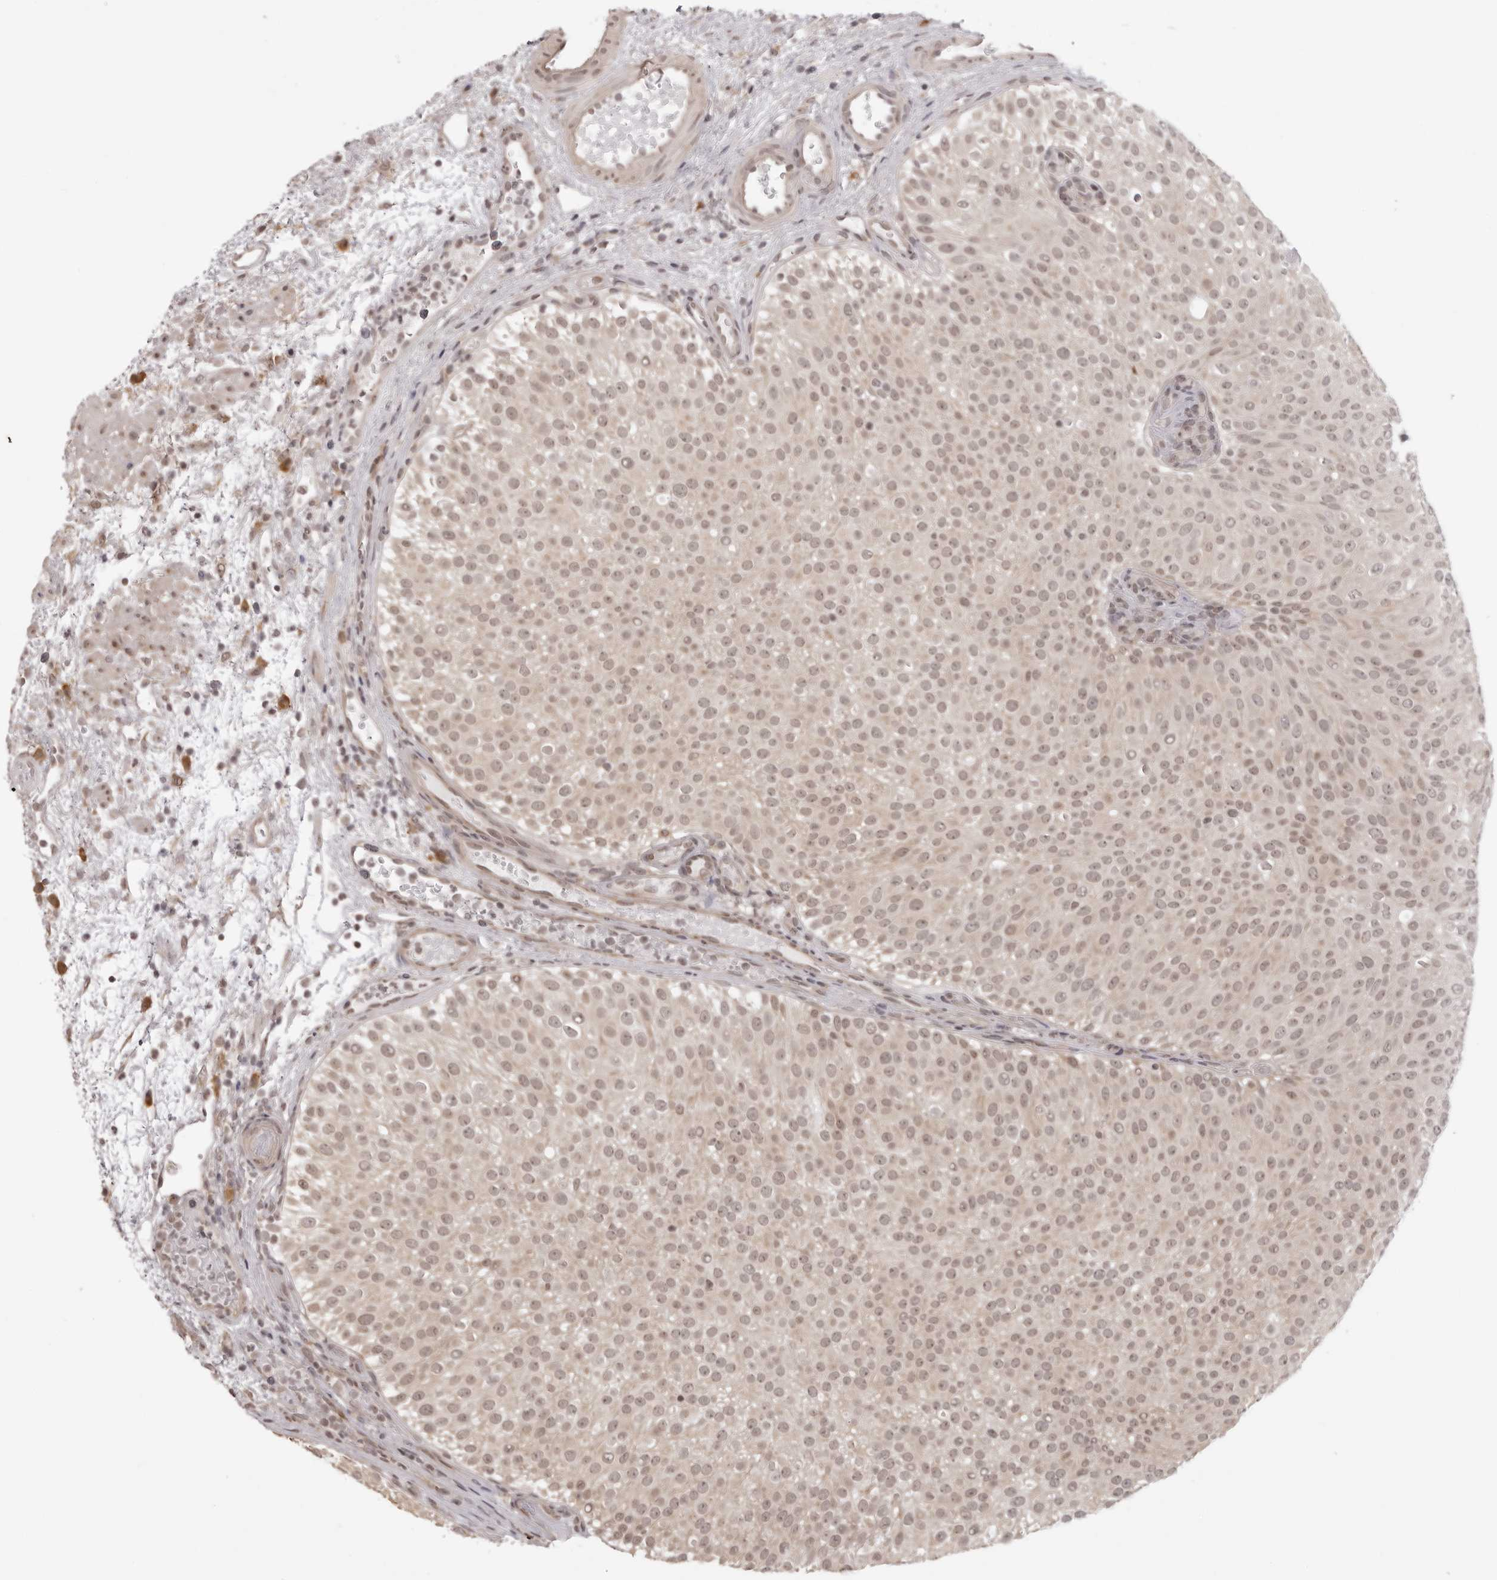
{"staining": {"intensity": "moderate", "quantity": ">75%", "location": "cytoplasmic/membranous,nuclear"}, "tissue": "urothelial cancer", "cell_type": "Tumor cells", "image_type": "cancer", "snomed": [{"axis": "morphology", "description": "Urothelial carcinoma, Low grade"}, {"axis": "topography", "description": "Urinary bladder"}], "caption": "Protein analysis of urothelial carcinoma (low-grade) tissue displays moderate cytoplasmic/membranous and nuclear positivity in approximately >75% of tumor cells.", "gene": "ZC3H11A", "patient": {"sex": "male", "age": 78}}